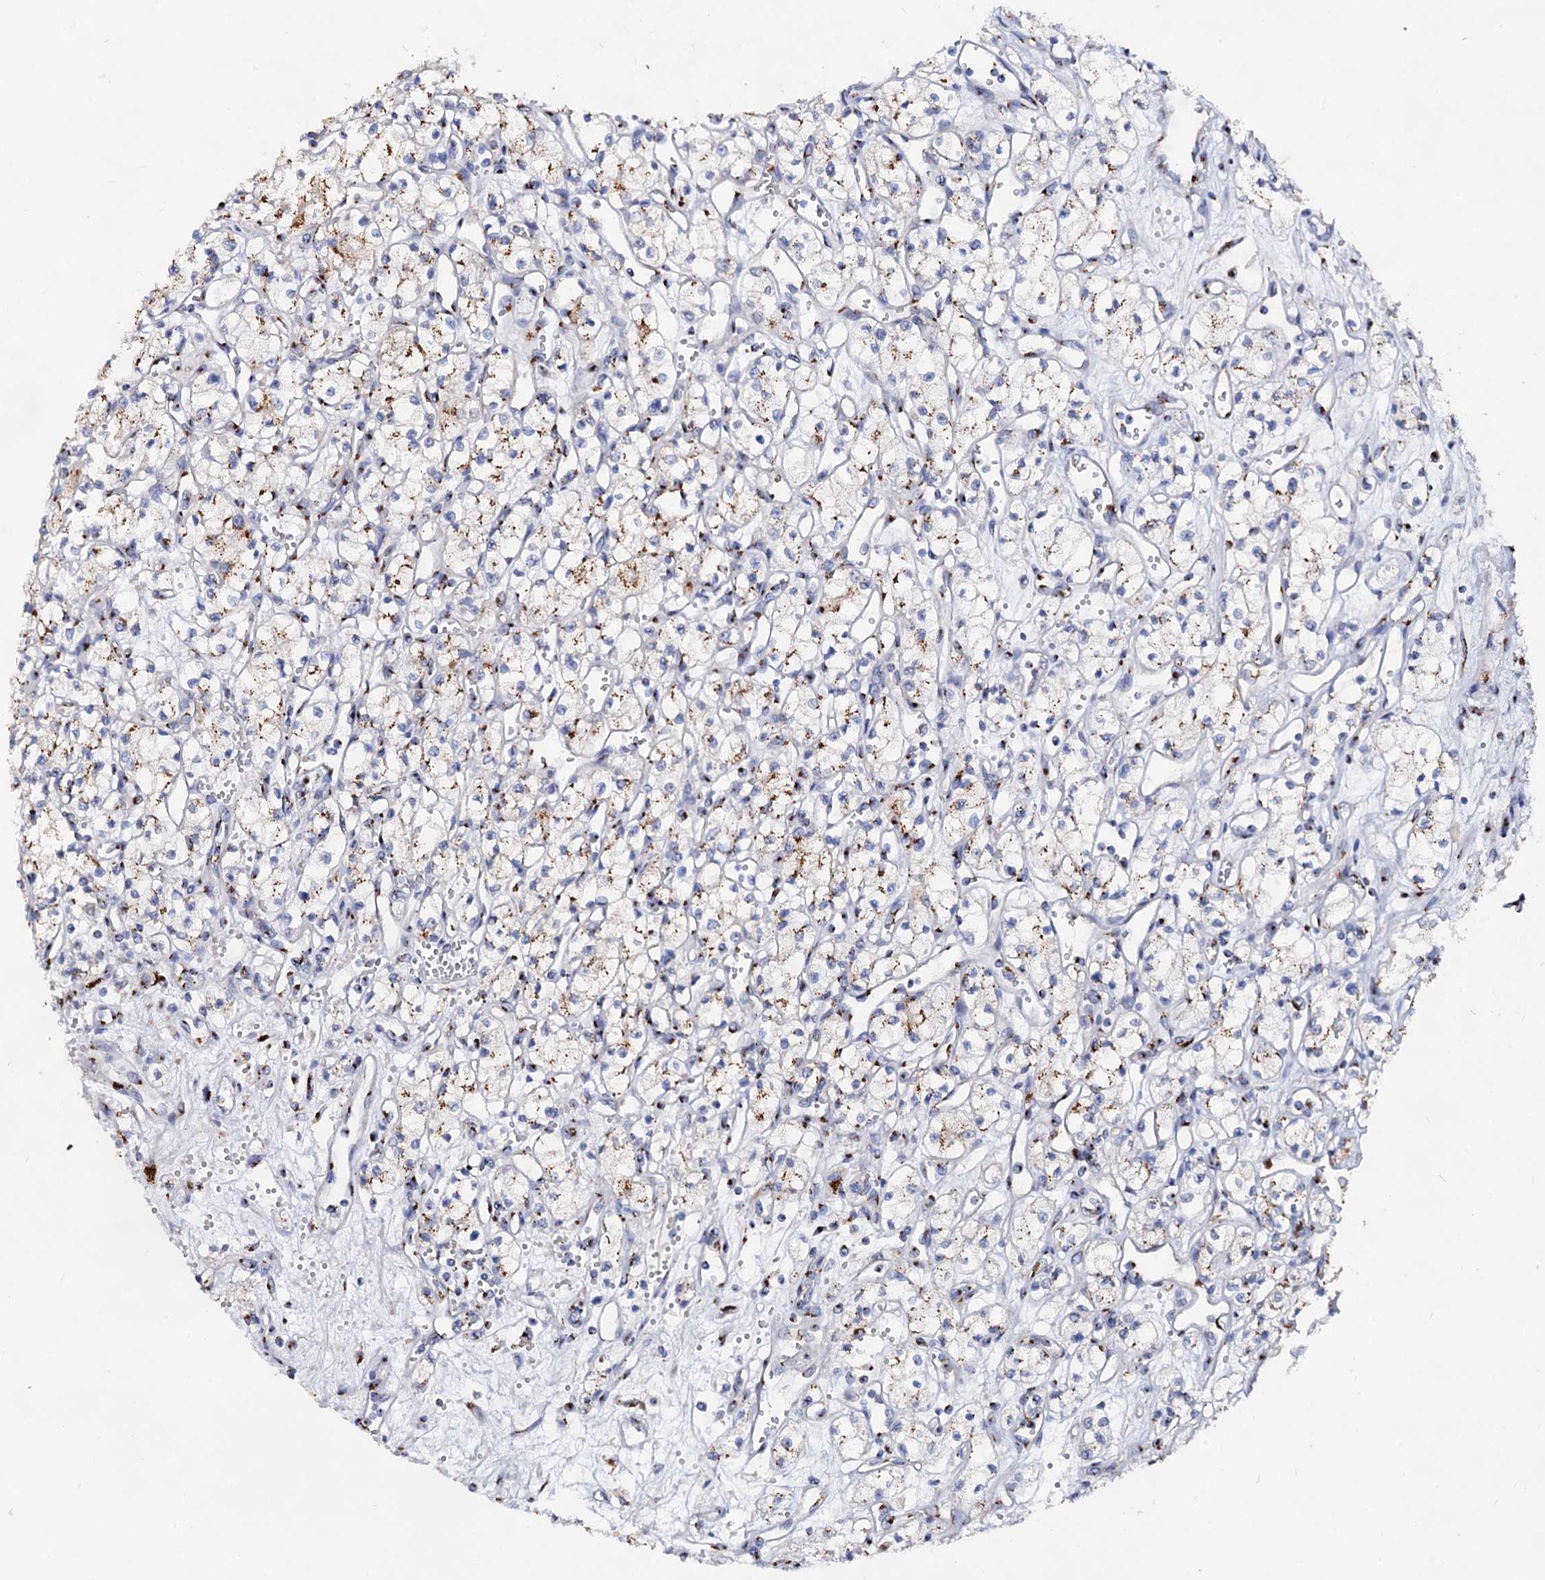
{"staining": {"intensity": "moderate", "quantity": "25%-75%", "location": "cytoplasmic/membranous"}, "tissue": "renal cancer", "cell_type": "Tumor cells", "image_type": "cancer", "snomed": [{"axis": "morphology", "description": "Adenocarcinoma, NOS"}, {"axis": "topography", "description": "Kidney"}], "caption": "Brown immunohistochemical staining in adenocarcinoma (renal) exhibits moderate cytoplasmic/membranous staining in about 25%-75% of tumor cells.", "gene": "TM9SF3", "patient": {"sex": "male", "age": 59}}